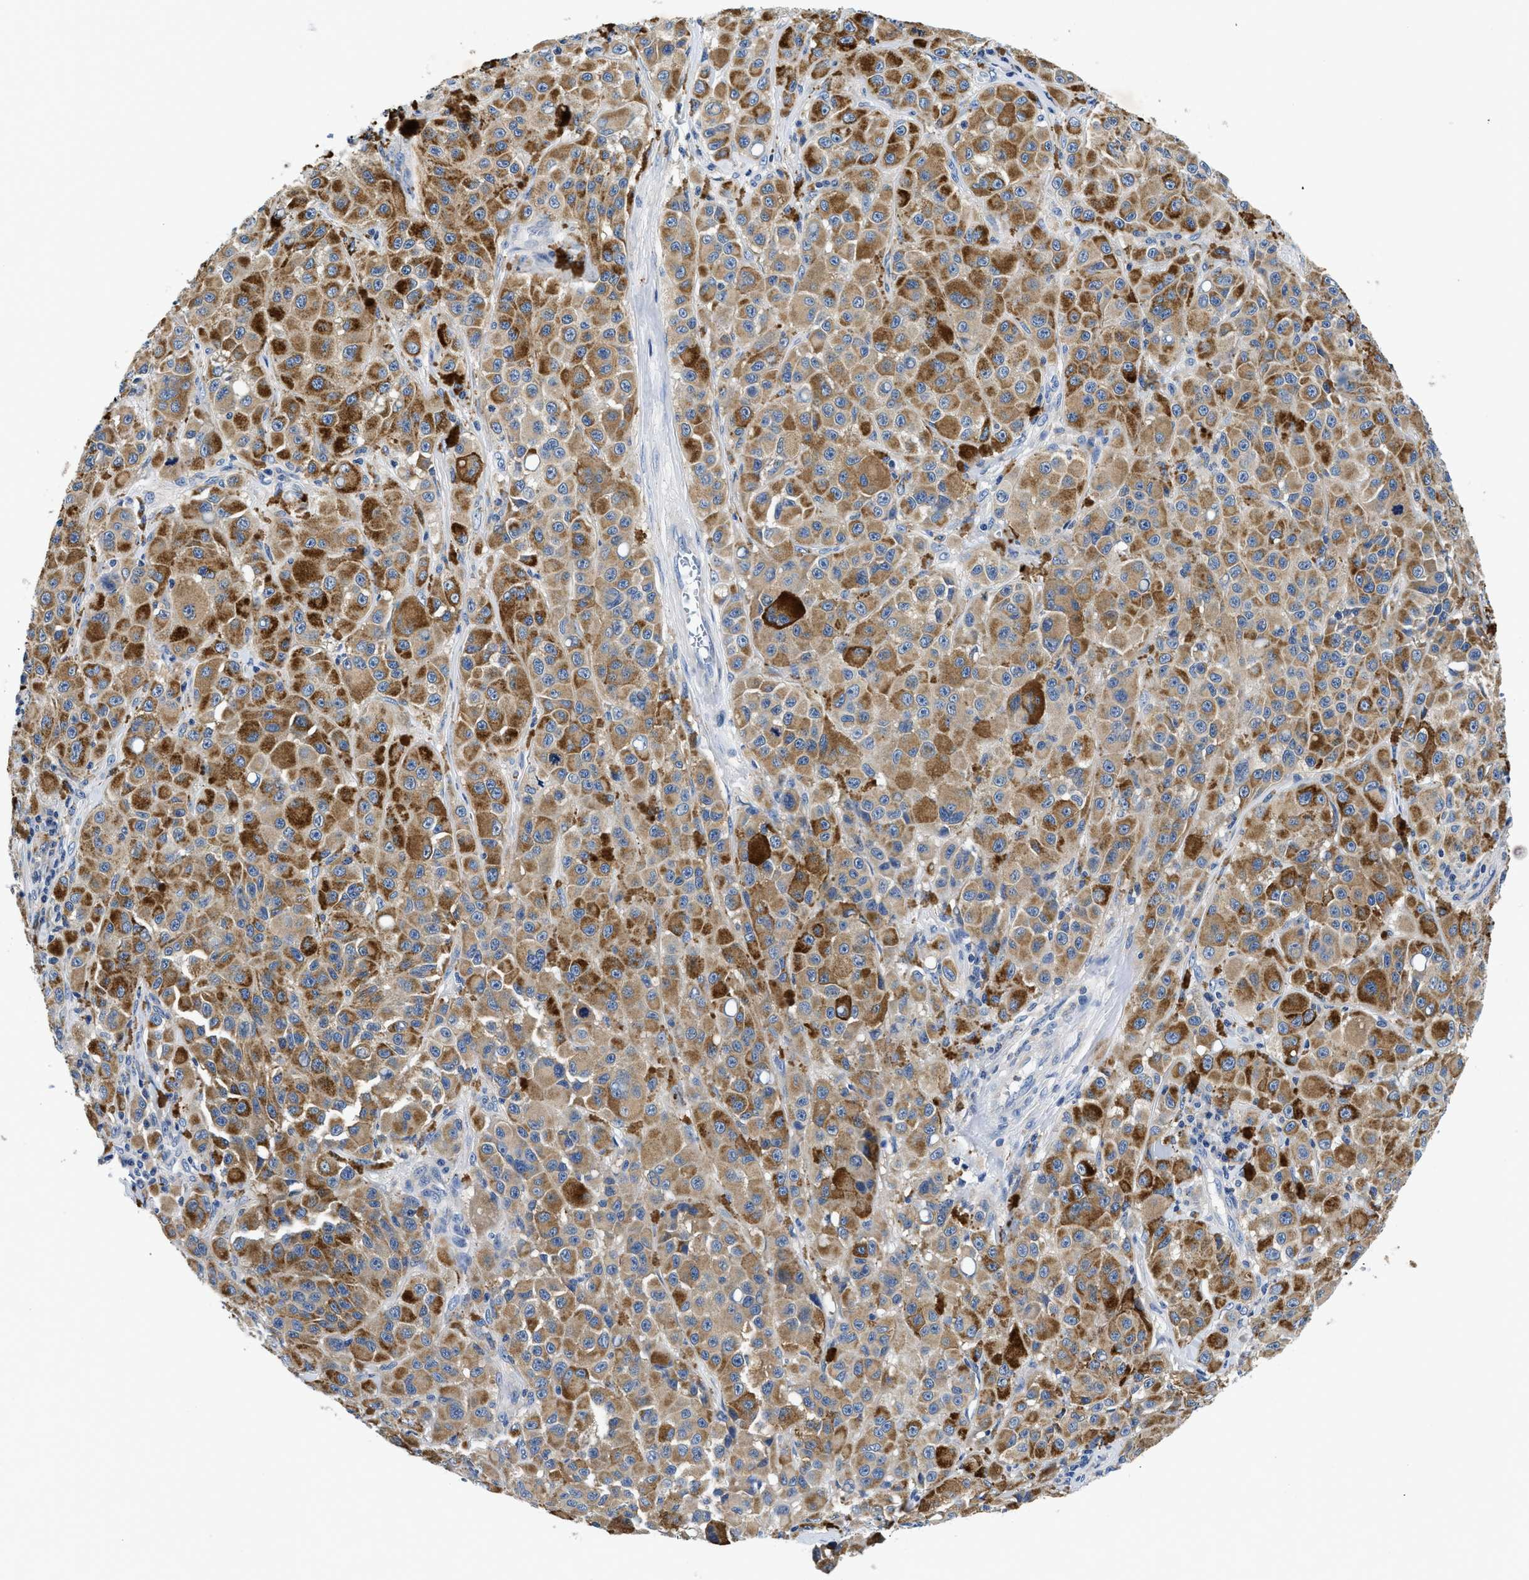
{"staining": {"intensity": "moderate", "quantity": ">75%", "location": "cytoplasmic/membranous"}, "tissue": "melanoma", "cell_type": "Tumor cells", "image_type": "cancer", "snomed": [{"axis": "morphology", "description": "Malignant melanoma, NOS"}, {"axis": "topography", "description": "Skin"}], "caption": "Immunohistochemical staining of human melanoma displays moderate cytoplasmic/membranous protein expression in approximately >75% of tumor cells.", "gene": "MEA1", "patient": {"sex": "male", "age": 84}}